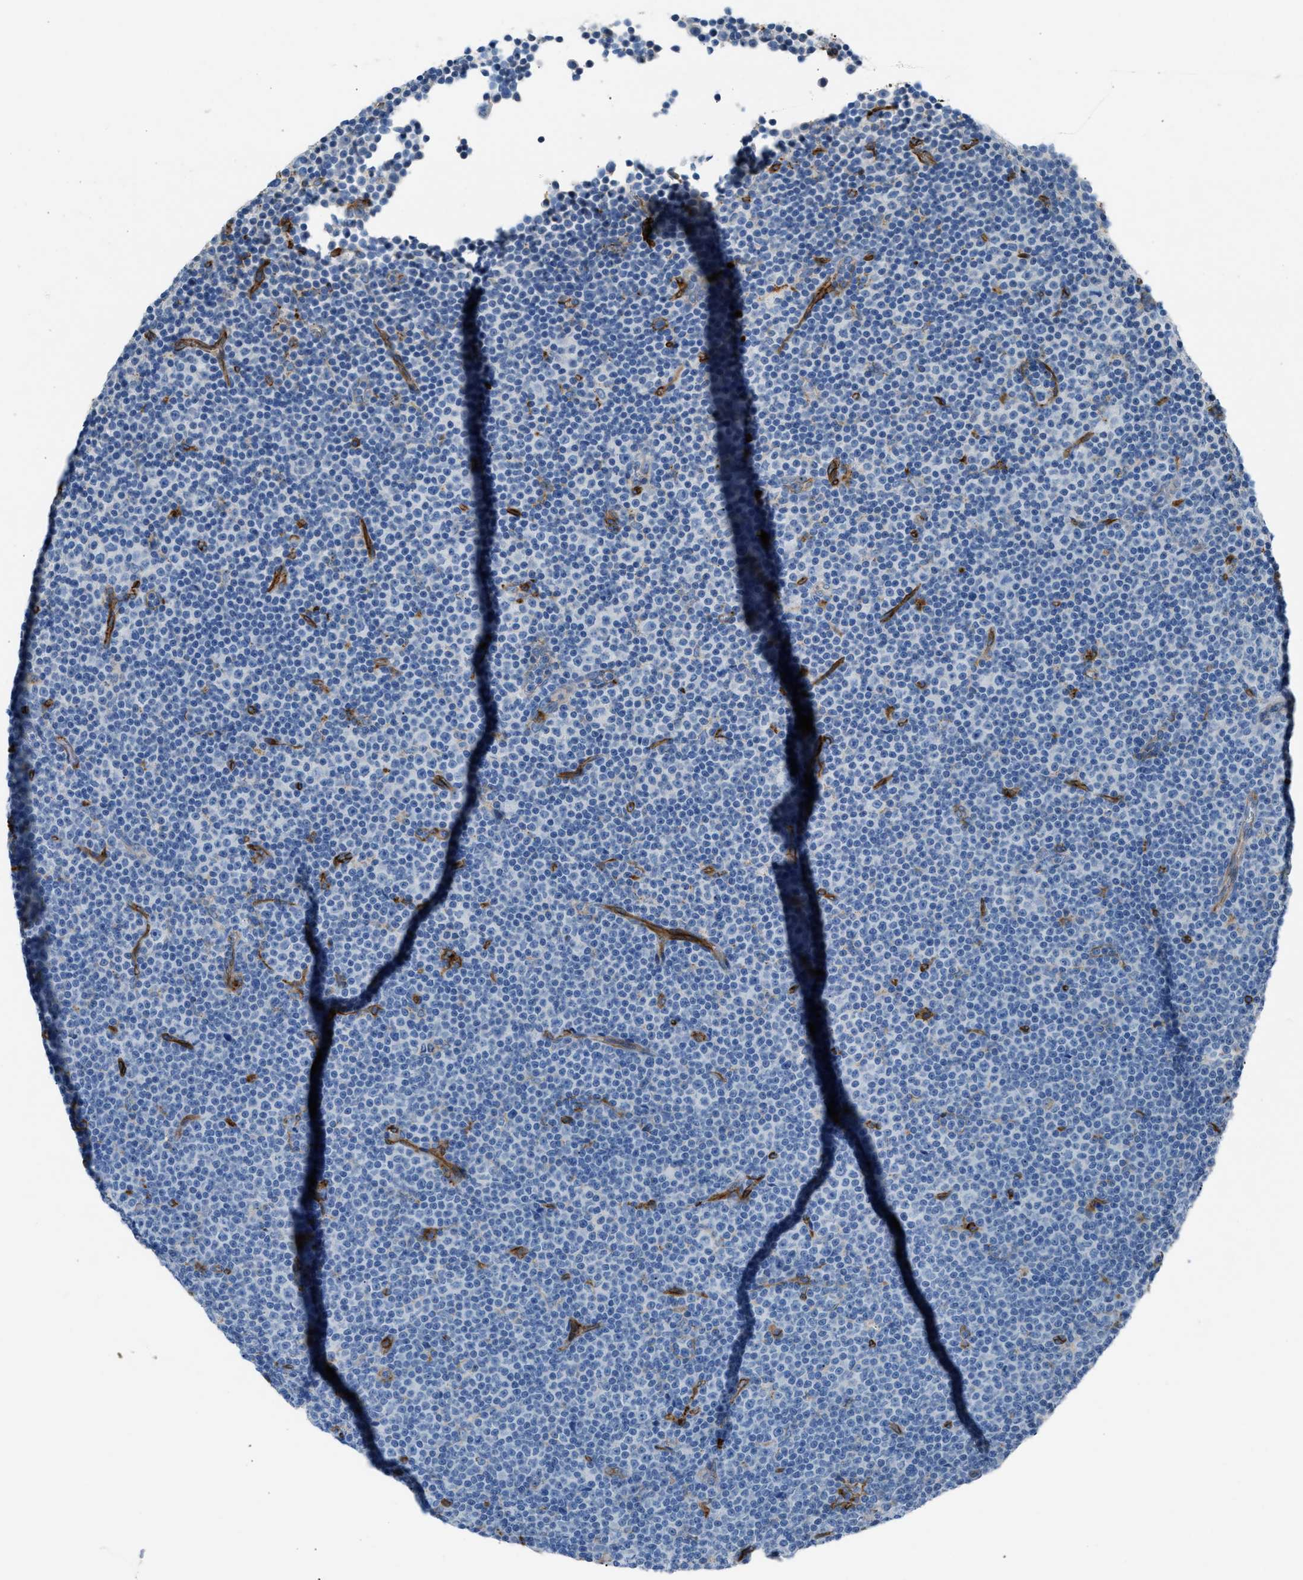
{"staining": {"intensity": "negative", "quantity": "none", "location": "none"}, "tissue": "lymphoma", "cell_type": "Tumor cells", "image_type": "cancer", "snomed": [{"axis": "morphology", "description": "Malignant lymphoma, non-Hodgkin's type, Low grade"}, {"axis": "topography", "description": "Lymph node"}], "caption": "IHC micrograph of malignant lymphoma, non-Hodgkin's type (low-grade) stained for a protein (brown), which reveals no positivity in tumor cells. (DAB IHC with hematoxylin counter stain).", "gene": "DYSF", "patient": {"sex": "female", "age": 67}}